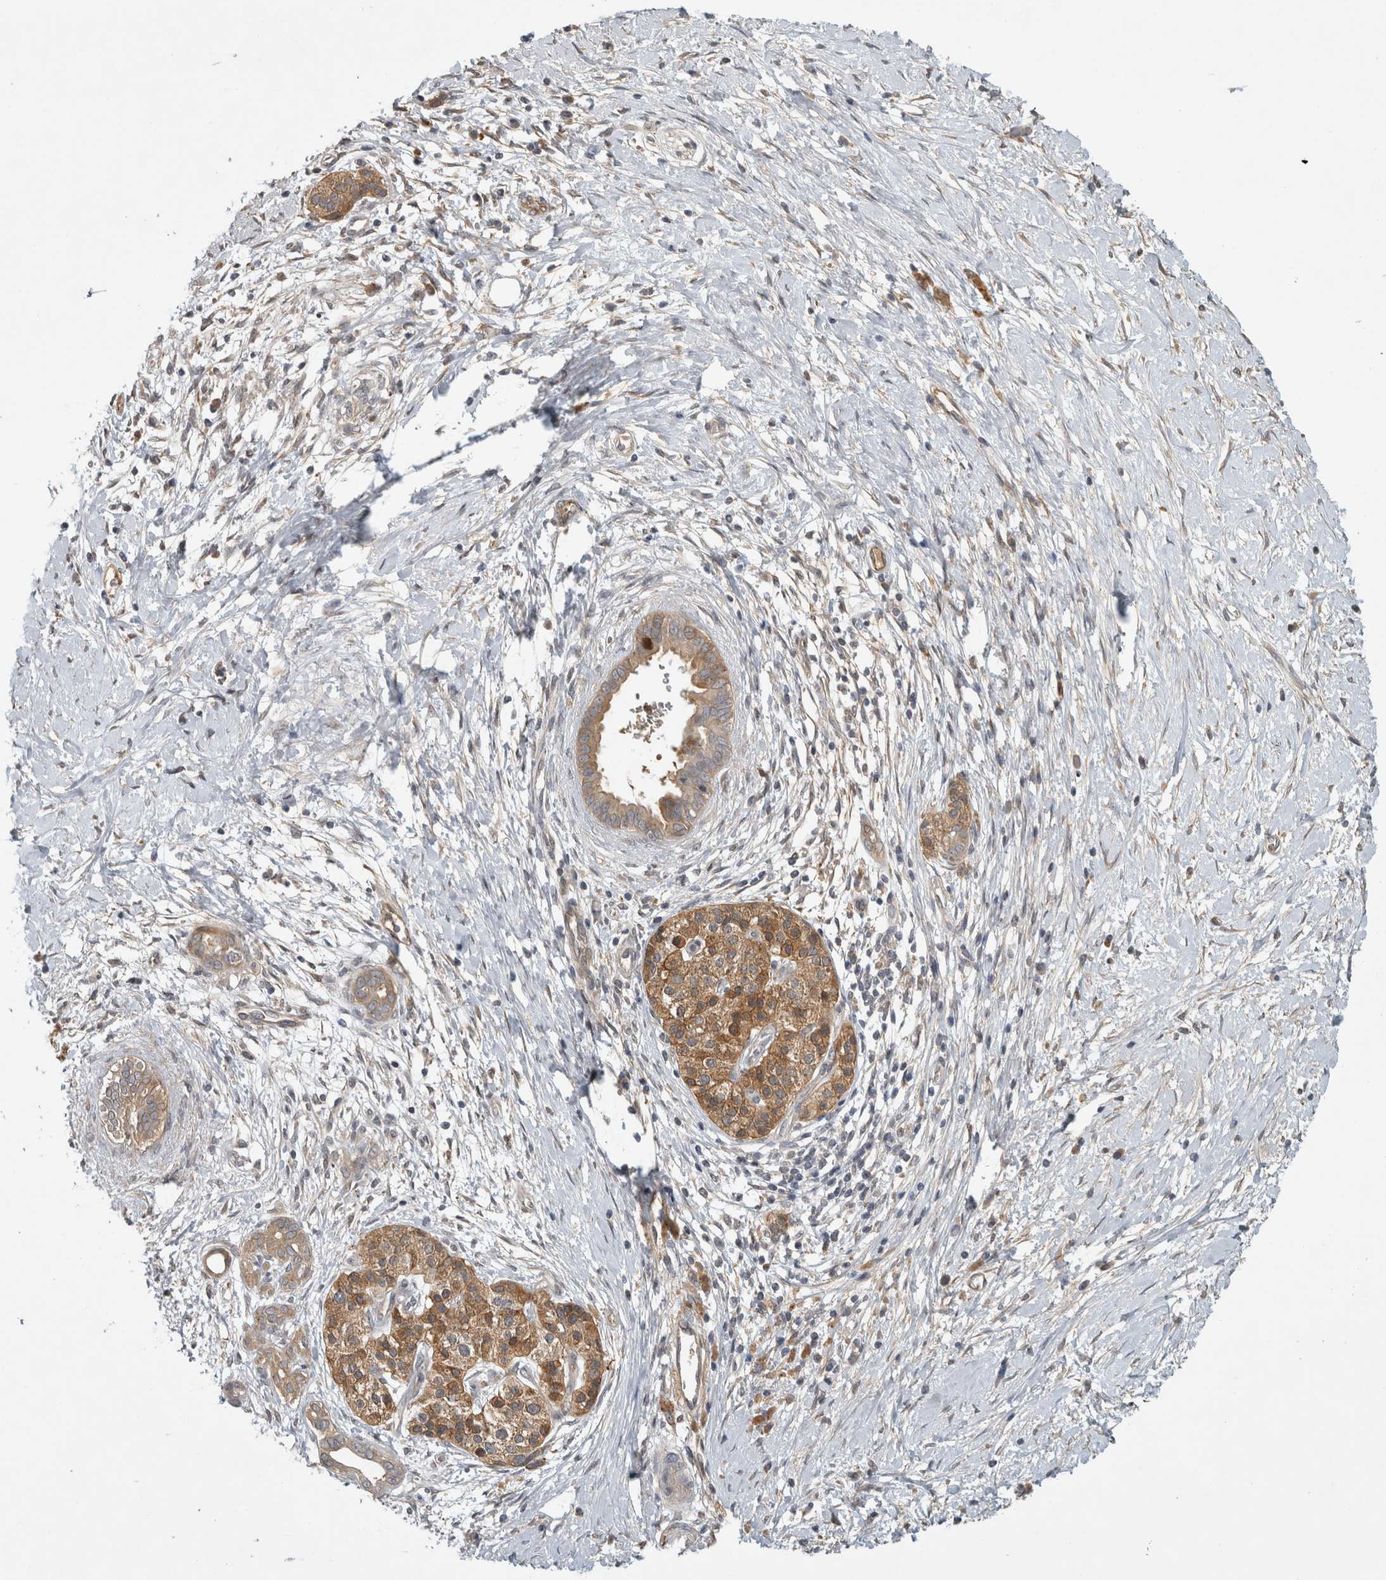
{"staining": {"intensity": "moderate", "quantity": ">75%", "location": "cytoplasmic/membranous"}, "tissue": "pancreatic cancer", "cell_type": "Tumor cells", "image_type": "cancer", "snomed": [{"axis": "morphology", "description": "Adenocarcinoma, NOS"}, {"axis": "topography", "description": "Pancreas"}], "caption": "This is a micrograph of immunohistochemistry (IHC) staining of pancreatic adenocarcinoma, which shows moderate staining in the cytoplasmic/membranous of tumor cells.", "gene": "TRMT61B", "patient": {"sex": "male", "age": 58}}